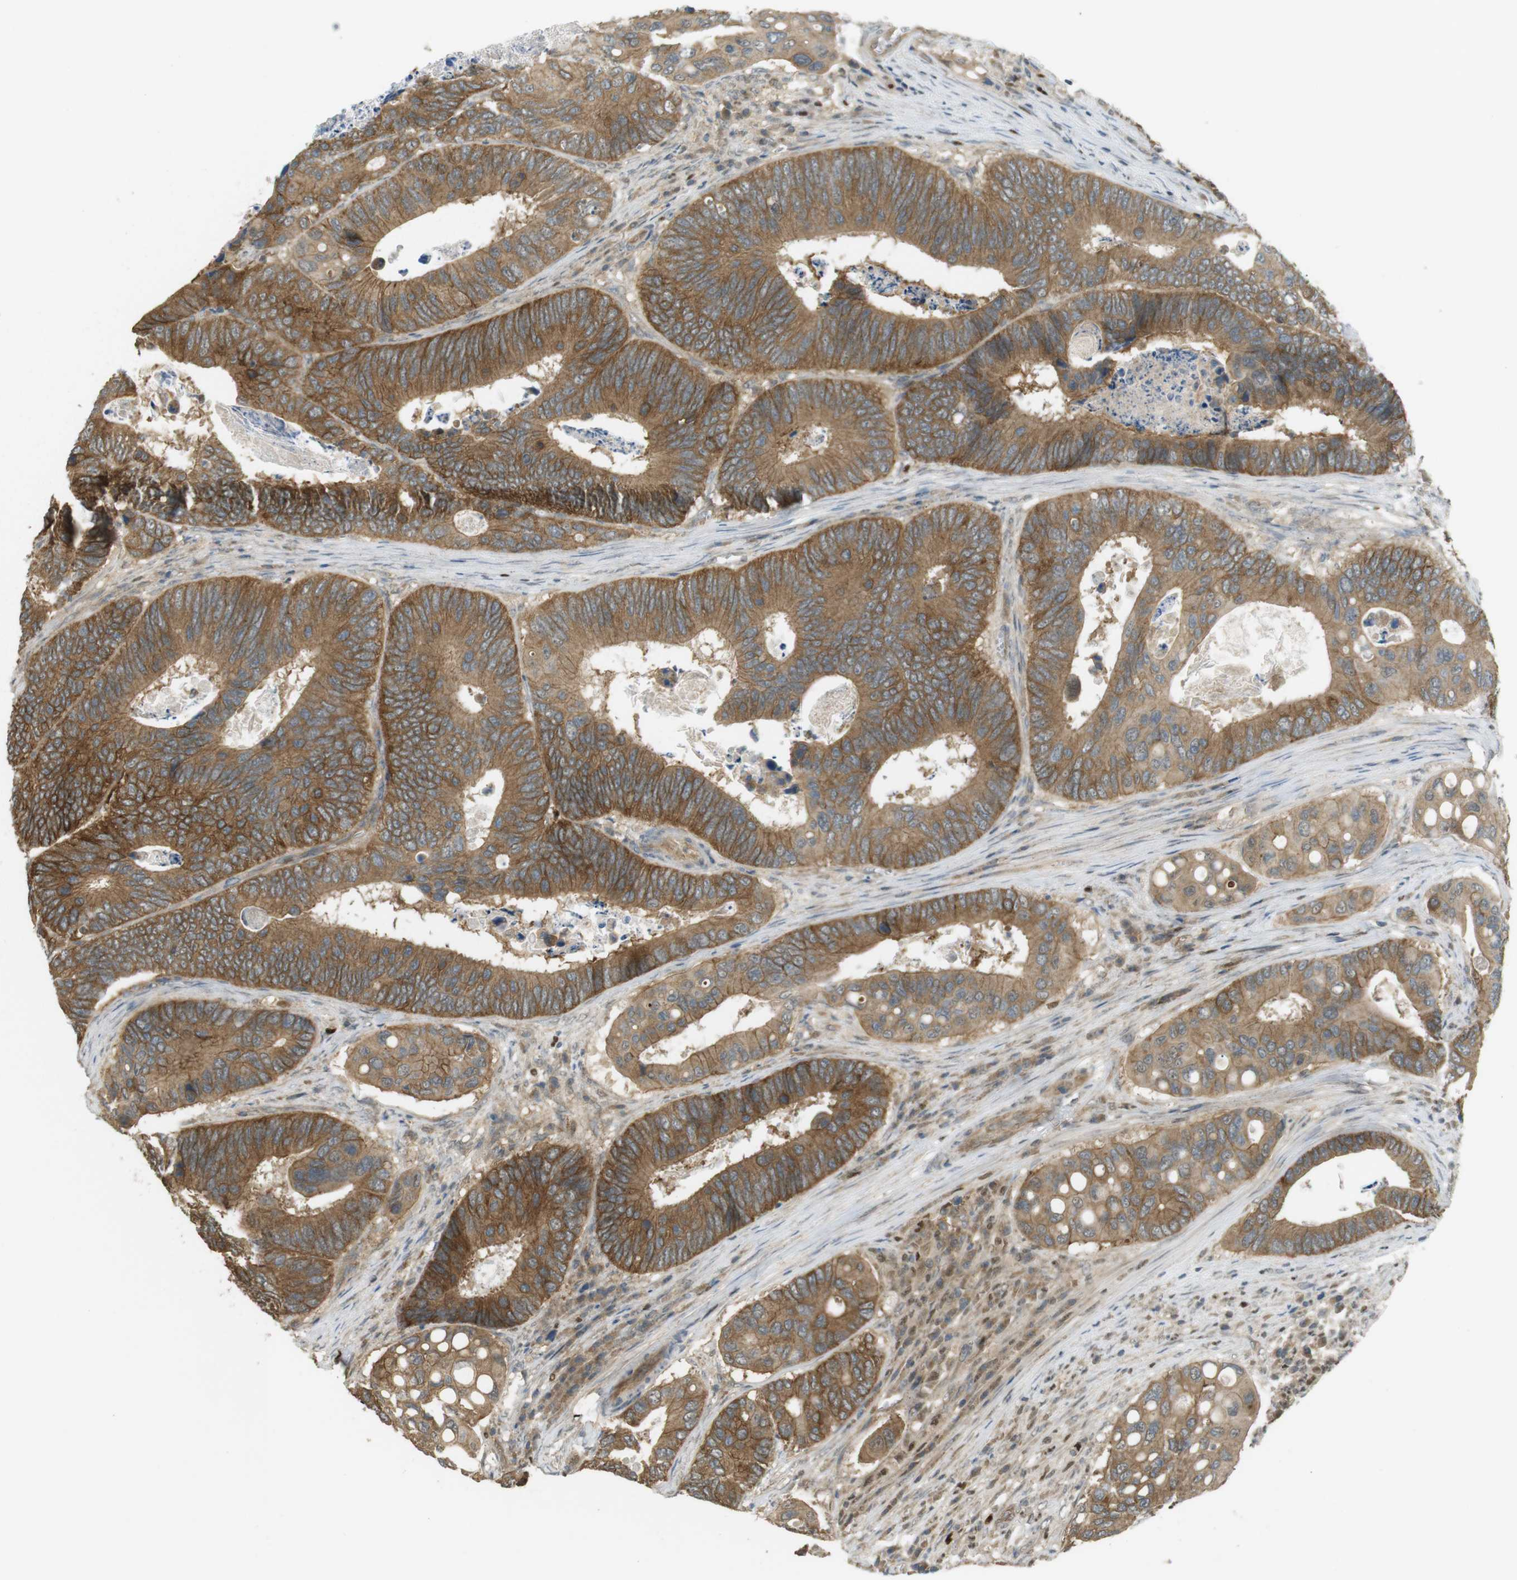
{"staining": {"intensity": "moderate", "quantity": ">75%", "location": "cytoplasmic/membranous"}, "tissue": "colorectal cancer", "cell_type": "Tumor cells", "image_type": "cancer", "snomed": [{"axis": "morphology", "description": "Inflammation, NOS"}, {"axis": "morphology", "description": "Adenocarcinoma, NOS"}, {"axis": "topography", "description": "Colon"}], "caption": "An immunohistochemistry (IHC) image of tumor tissue is shown. Protein staining in brown shows moderate cytoplasmic/membranous positivity in colorectal adenocarcinoma within tumor cells.", "gene": "ZDHHC20", "patient": {"sex": "male", "age": 72}}